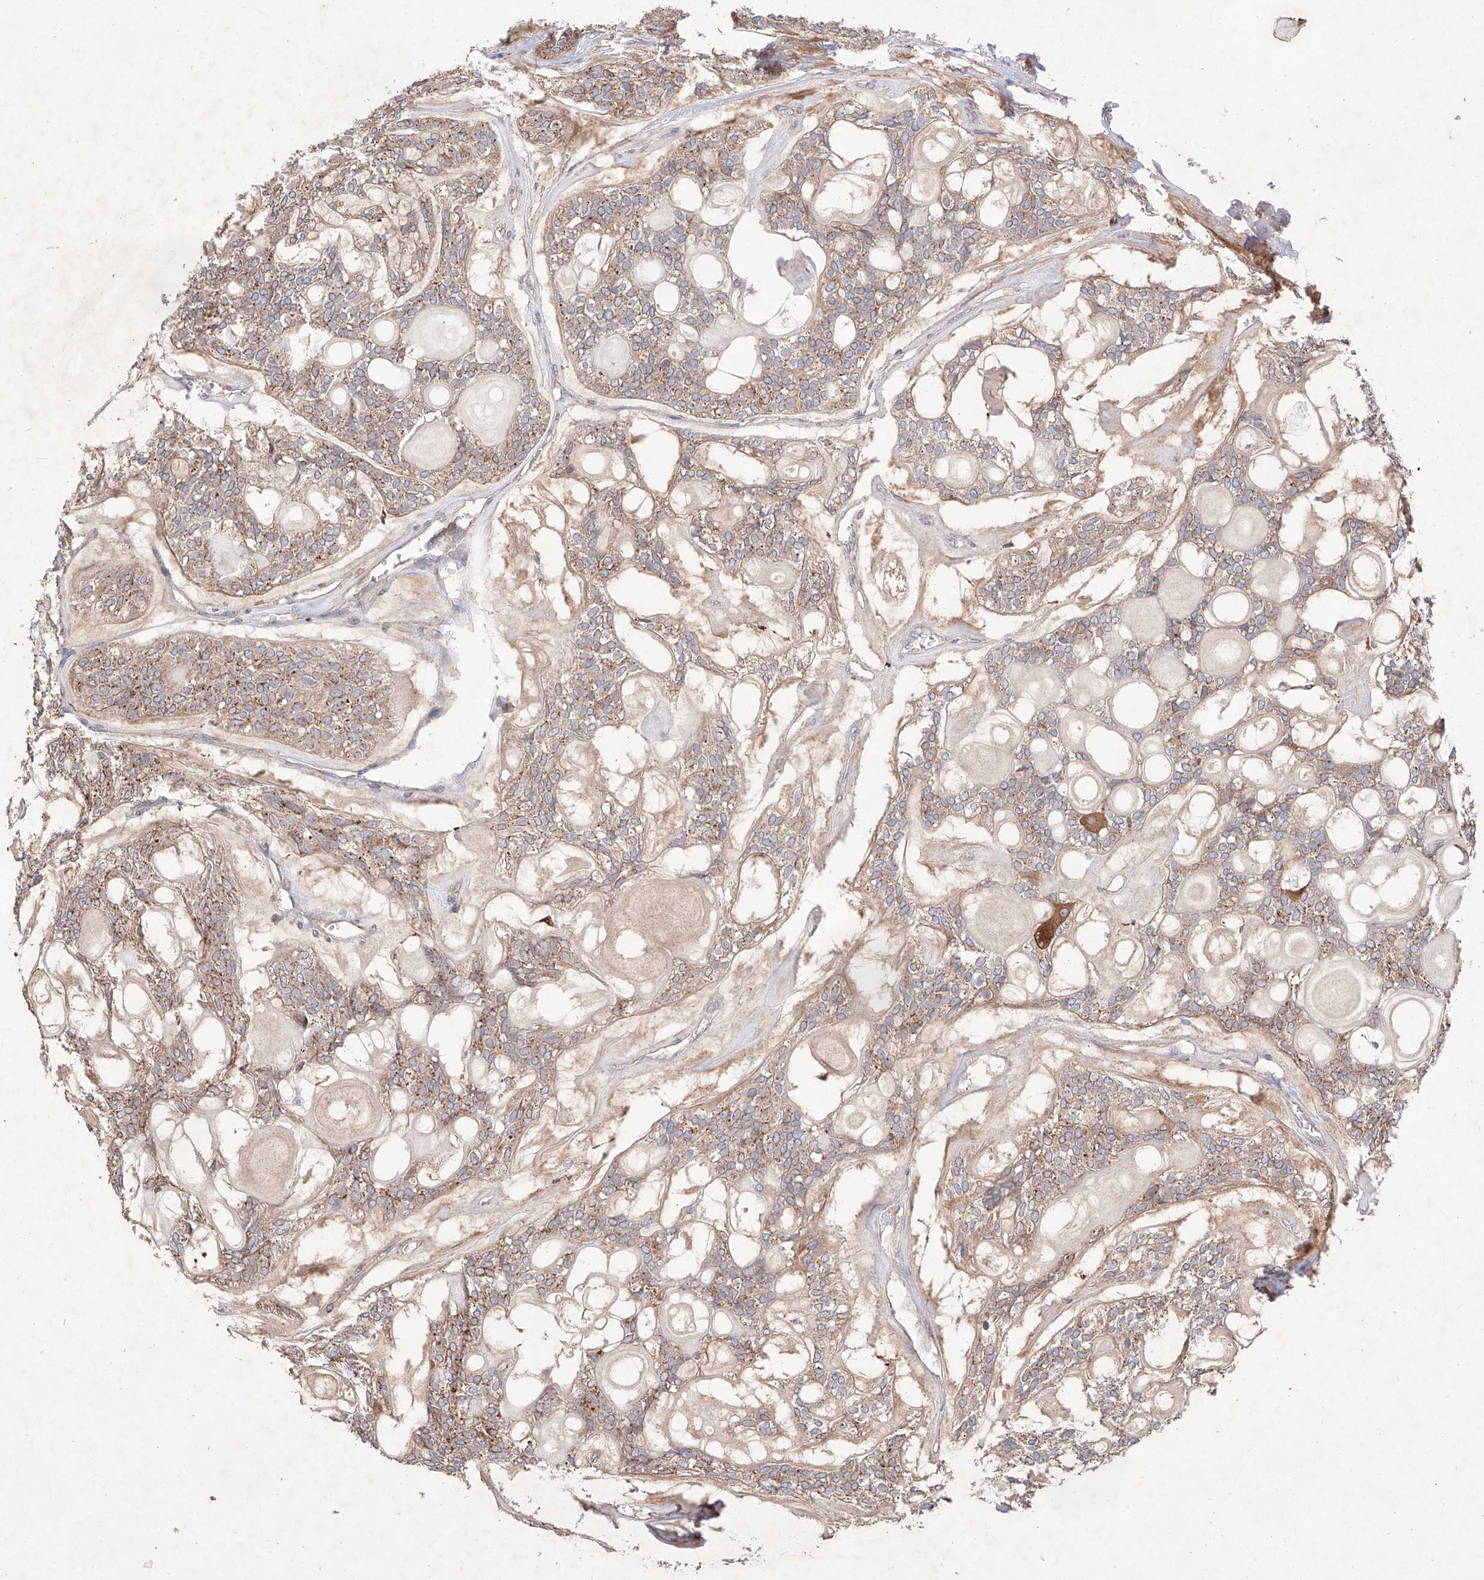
{"staining": {"intensity": "moderate", "quantity": "<25%", "location": "cytoplasmic/membranous"}, "tissue": "head and neck cancer", "cell_type": "Tumor cells", "image_type": "cancer", "snomed": [{"axis": "morphology", "description": "Adenocarcinoma, NOS"}, {"axis": "topography", "description": "Head-Neck"}], "caption": "There is low levels of moderate cytoplasmic/membranous staining in tumor cells of head and neck cancer (adenocarcinoma), as demonstrated by immunohistochemical staining (brown color).", "gene": "C6orf62", "patient": {"sex": "male", "age": 66}}